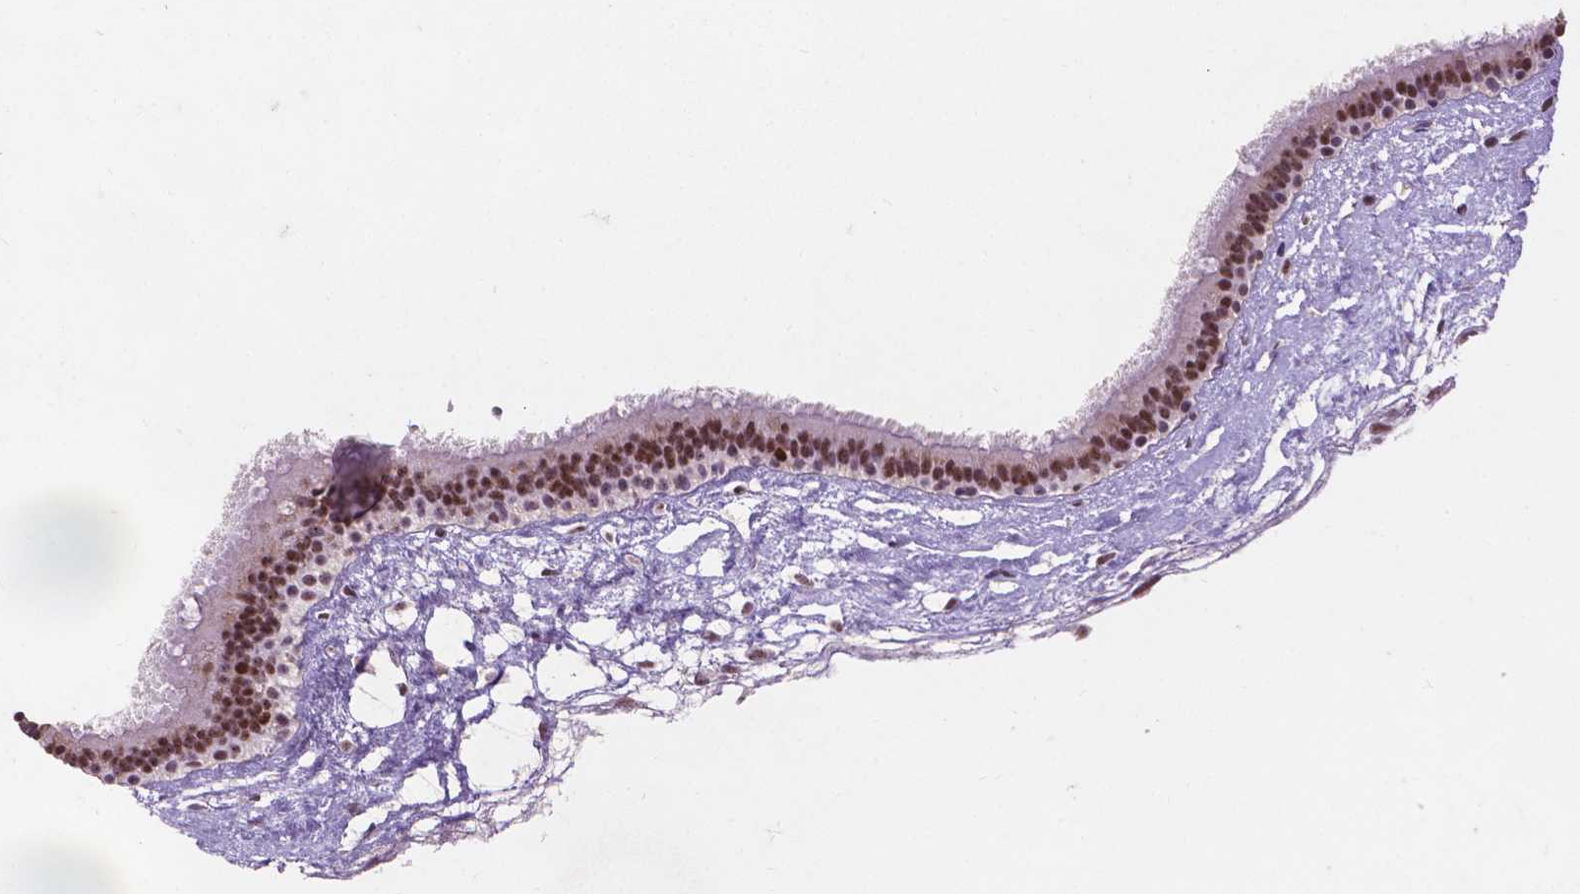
{"staining": {"intensity": "moderate", "quantity": ">75%", "location": "nuclear"}, "tissue": "nasopharynx", "cell_type": "Respiratory epithelial cells", "image_type": "normal", "snomed": [{"axis": "morphology", "description": "Normal tissue, NOS"}, {"axis": "topography", "description": "Nasopharynx"}], "caption": "Nasopharynx stained with IHC shows moderate nuclear staining in about >75% of respiratory epithelial cells.", "gene": "COIL", "patient": {"sex": "male", "age": 24}}